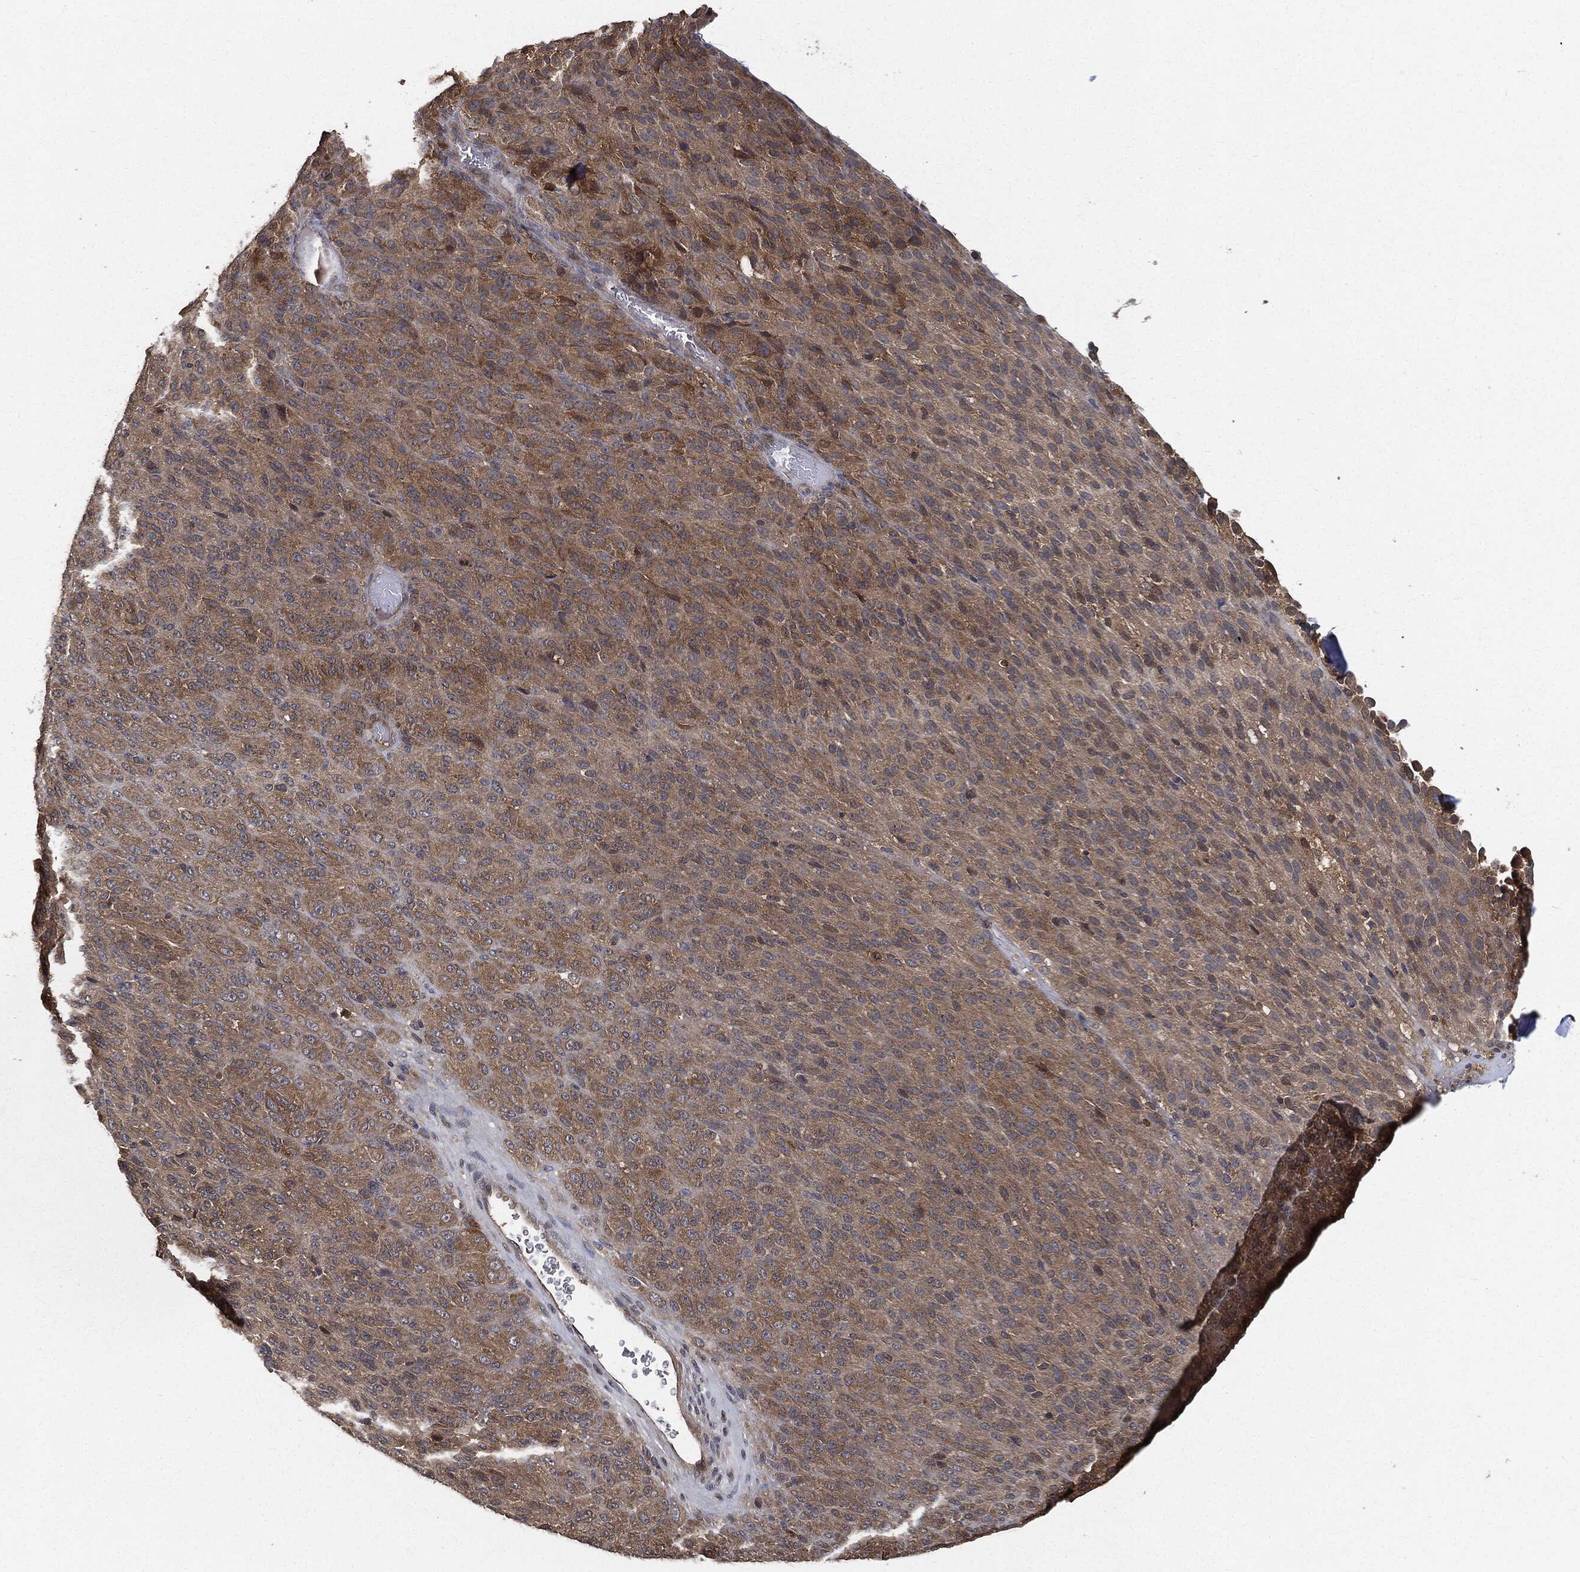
{"staining": {"intensity": "moderate", "quantity": "25%-75%", "location": "cytoplasmic/membranous"}, "tissue": "melanoma", "cell_type": "Tumor cells", "image_type": "cancer", "snomed": [{"axis": "morphology", "description": "Malignant melanoma, Metastatic site"}, {"axis": "topography", "description": "Brain"}], "caption": "Tumor cells exhibit moderate cytoplasmic/membranous expression in about 25%-75% of cells in malignant melanoma (metastatic site).", "gene": "BRAF", "patient": {"sex": "female", "age": 56}}